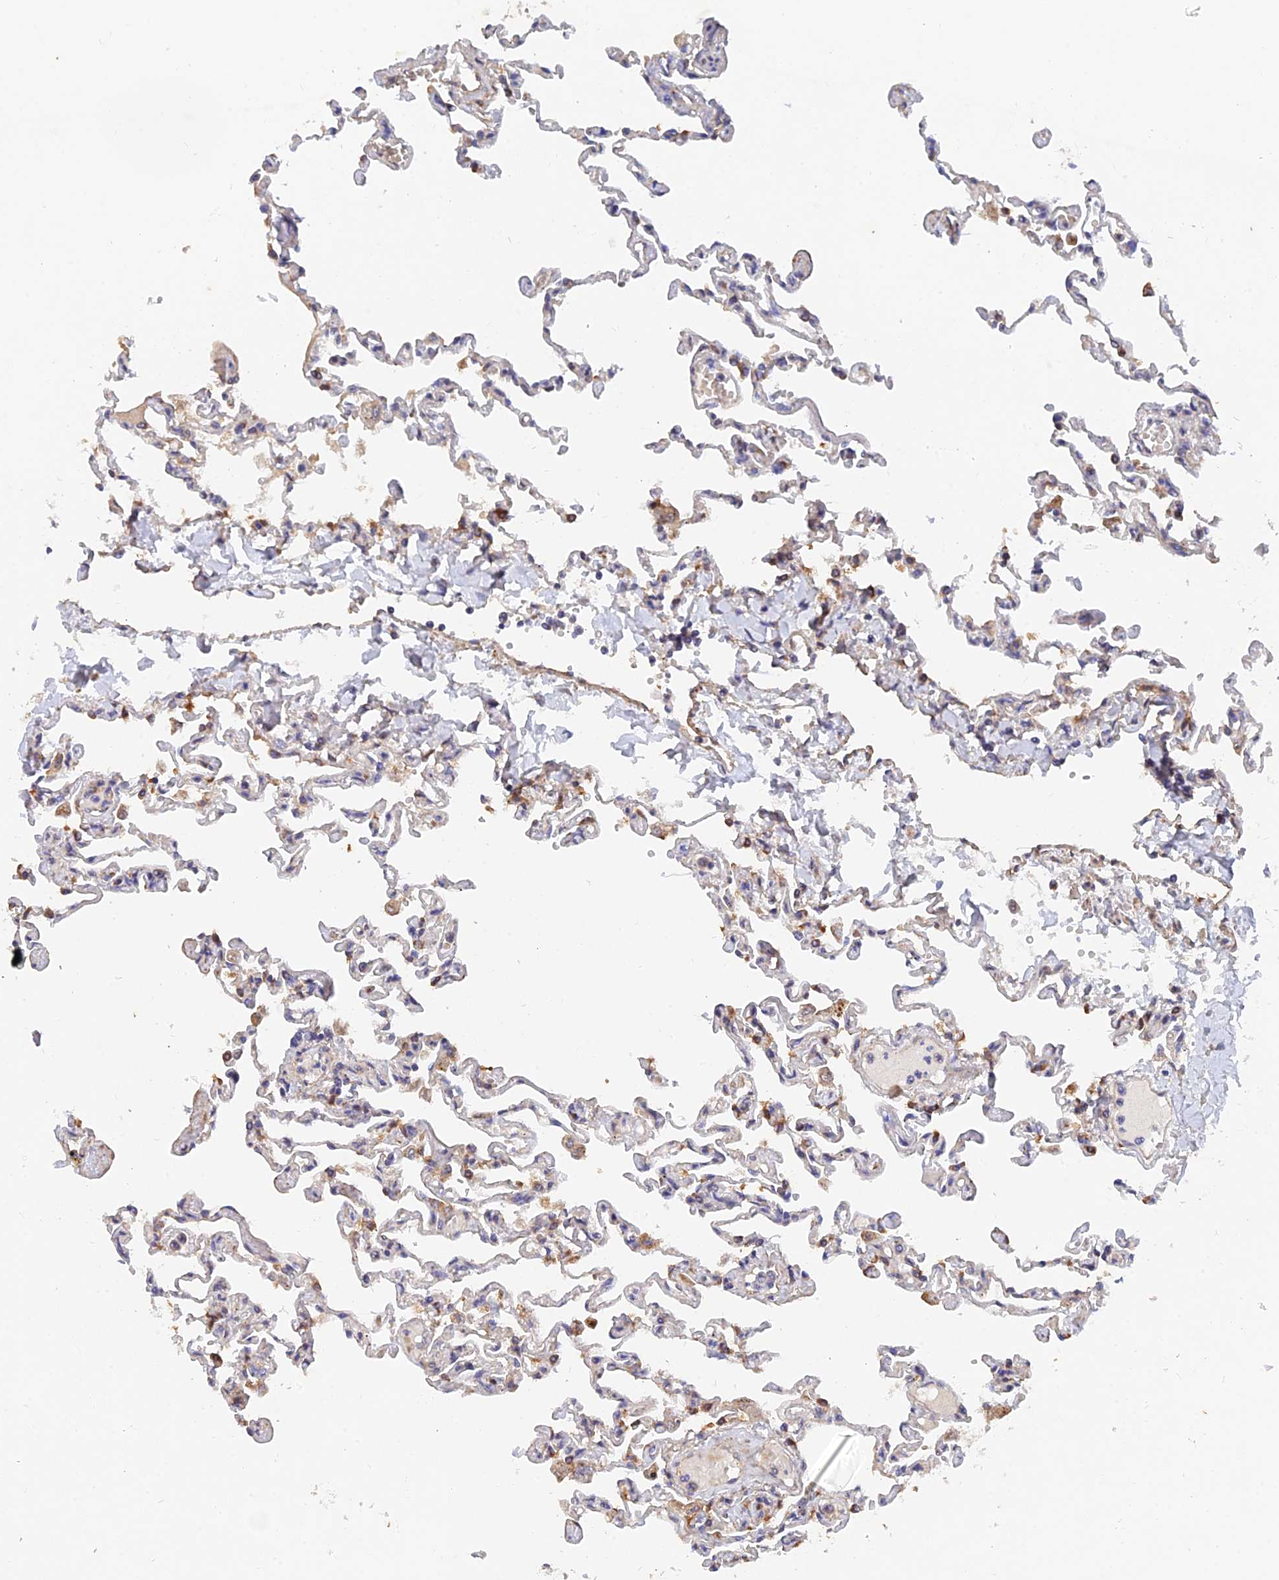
{"staining": {"intensity": "weak", "quantity": "25%-75%", "location": "cytoplasmic/membranous"}, "tissue": "lung", "cell_type": "Alveolar cells", "image_type": "normal", "snomed": [{"axis": "morphology", "description": "Normal tissue, NOS"}, {"axis": "topography", "description": "Lung"}], "caption": "The photomicrograph shows a brown stain indicating the presence of a protein in the cytoplasmic/membranous of alveolar cells in lung.", "gene": "SLC38A11", "patient": {"sex": "male", "age": 21}}